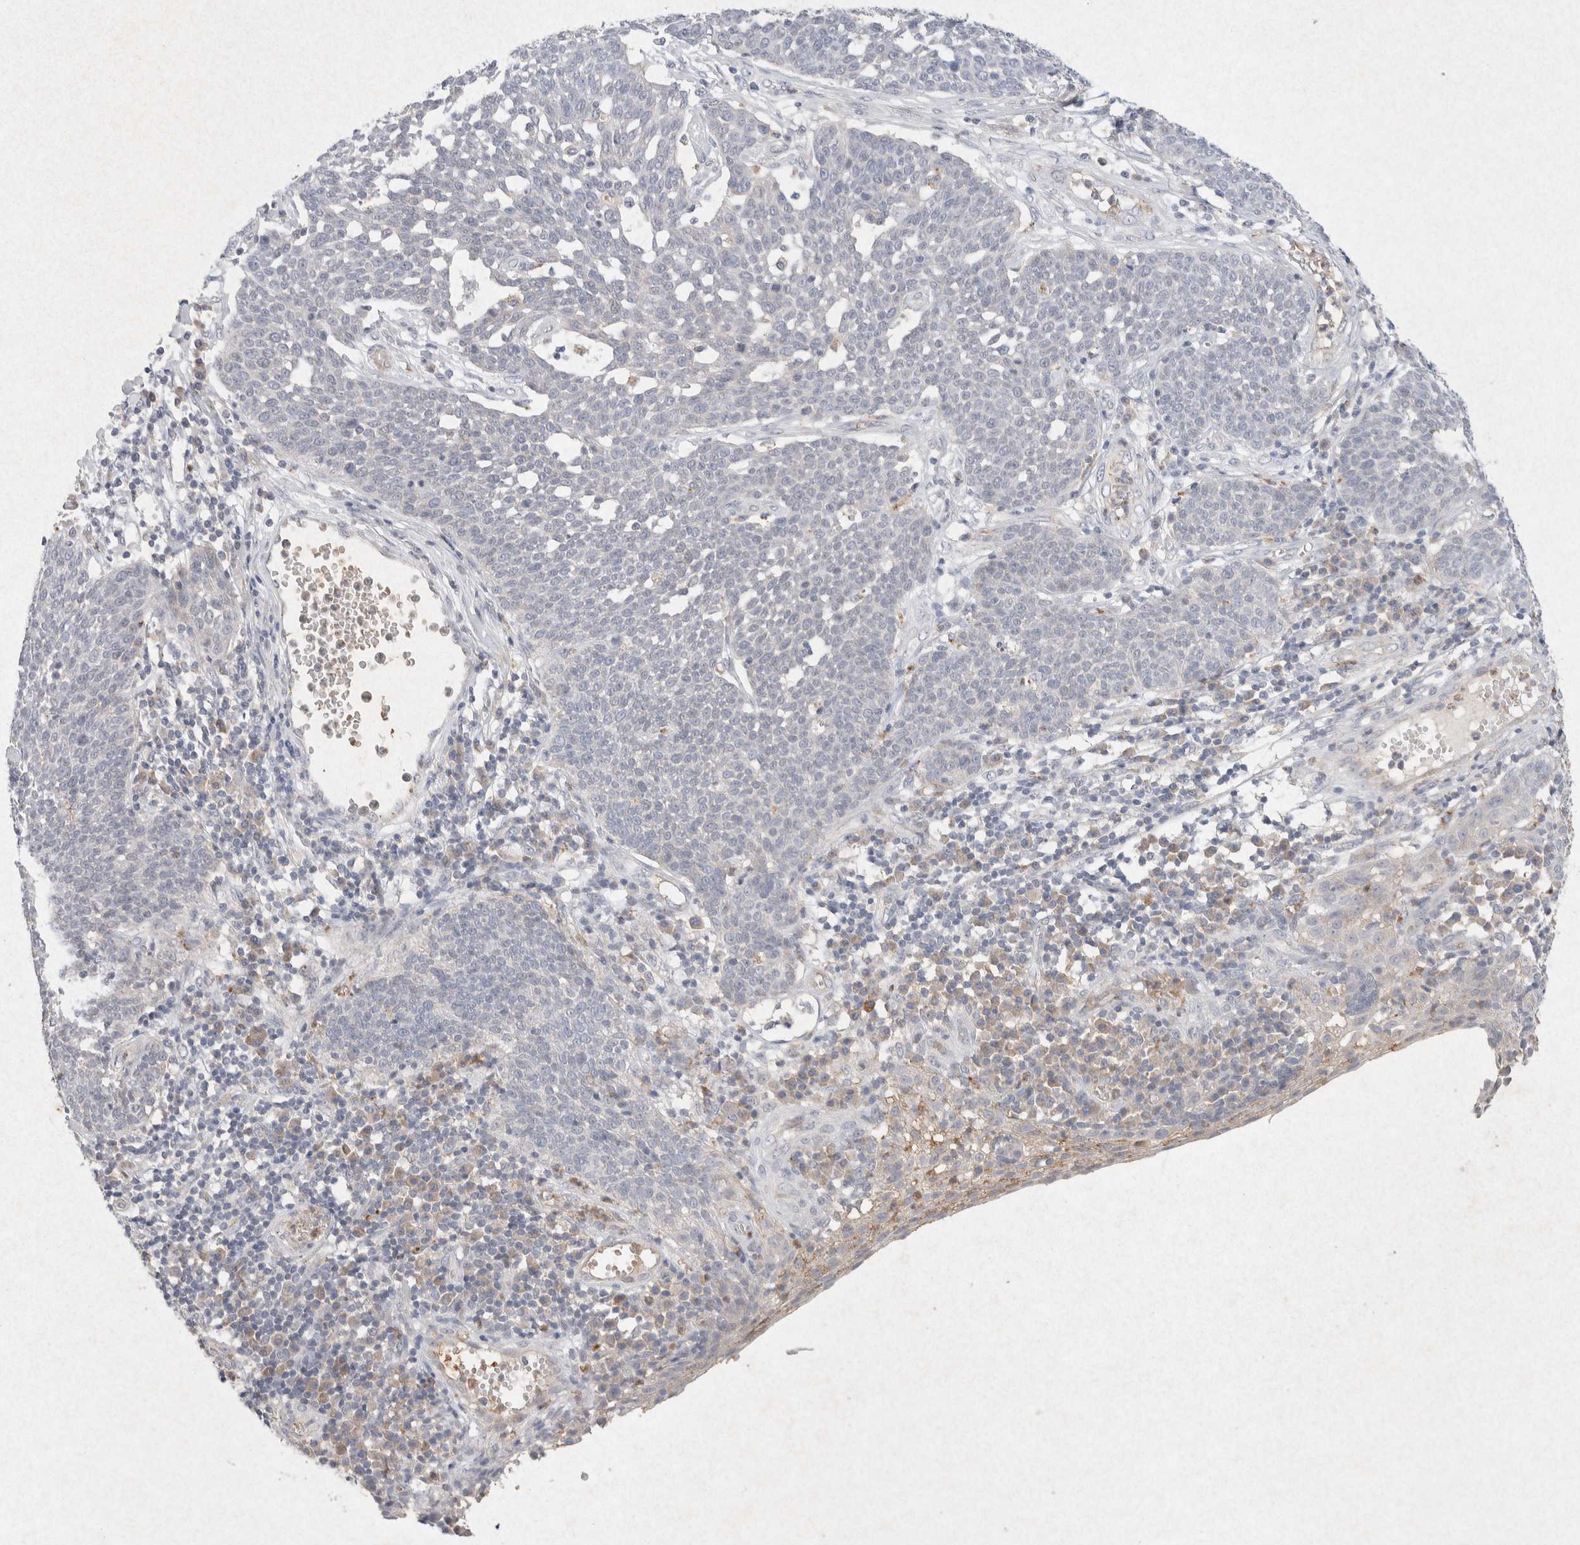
{"staining": {"intensity": "negative", "quantity": "none", "location": "none"}, "tissue": "cervical cancer", "cell_type": "Tumor cells", "image_type": "cancer", "snomed": [{"axis": "morphology", "description": "Squamous cell carcinoma, NOS"}, {"axis": "topography", "description": "Cervix"}], "caption": "A high-resolution image shows immunohistochemistry staining of cervical cancer (squamous cell carcinoma), which reveals no significant staining in tumor cells. (DAB (3,3'-diaminobenzidine) IHC, high magnification).", "gene": "GNAI1", "patient": {"sex": "female", "age": 34}}